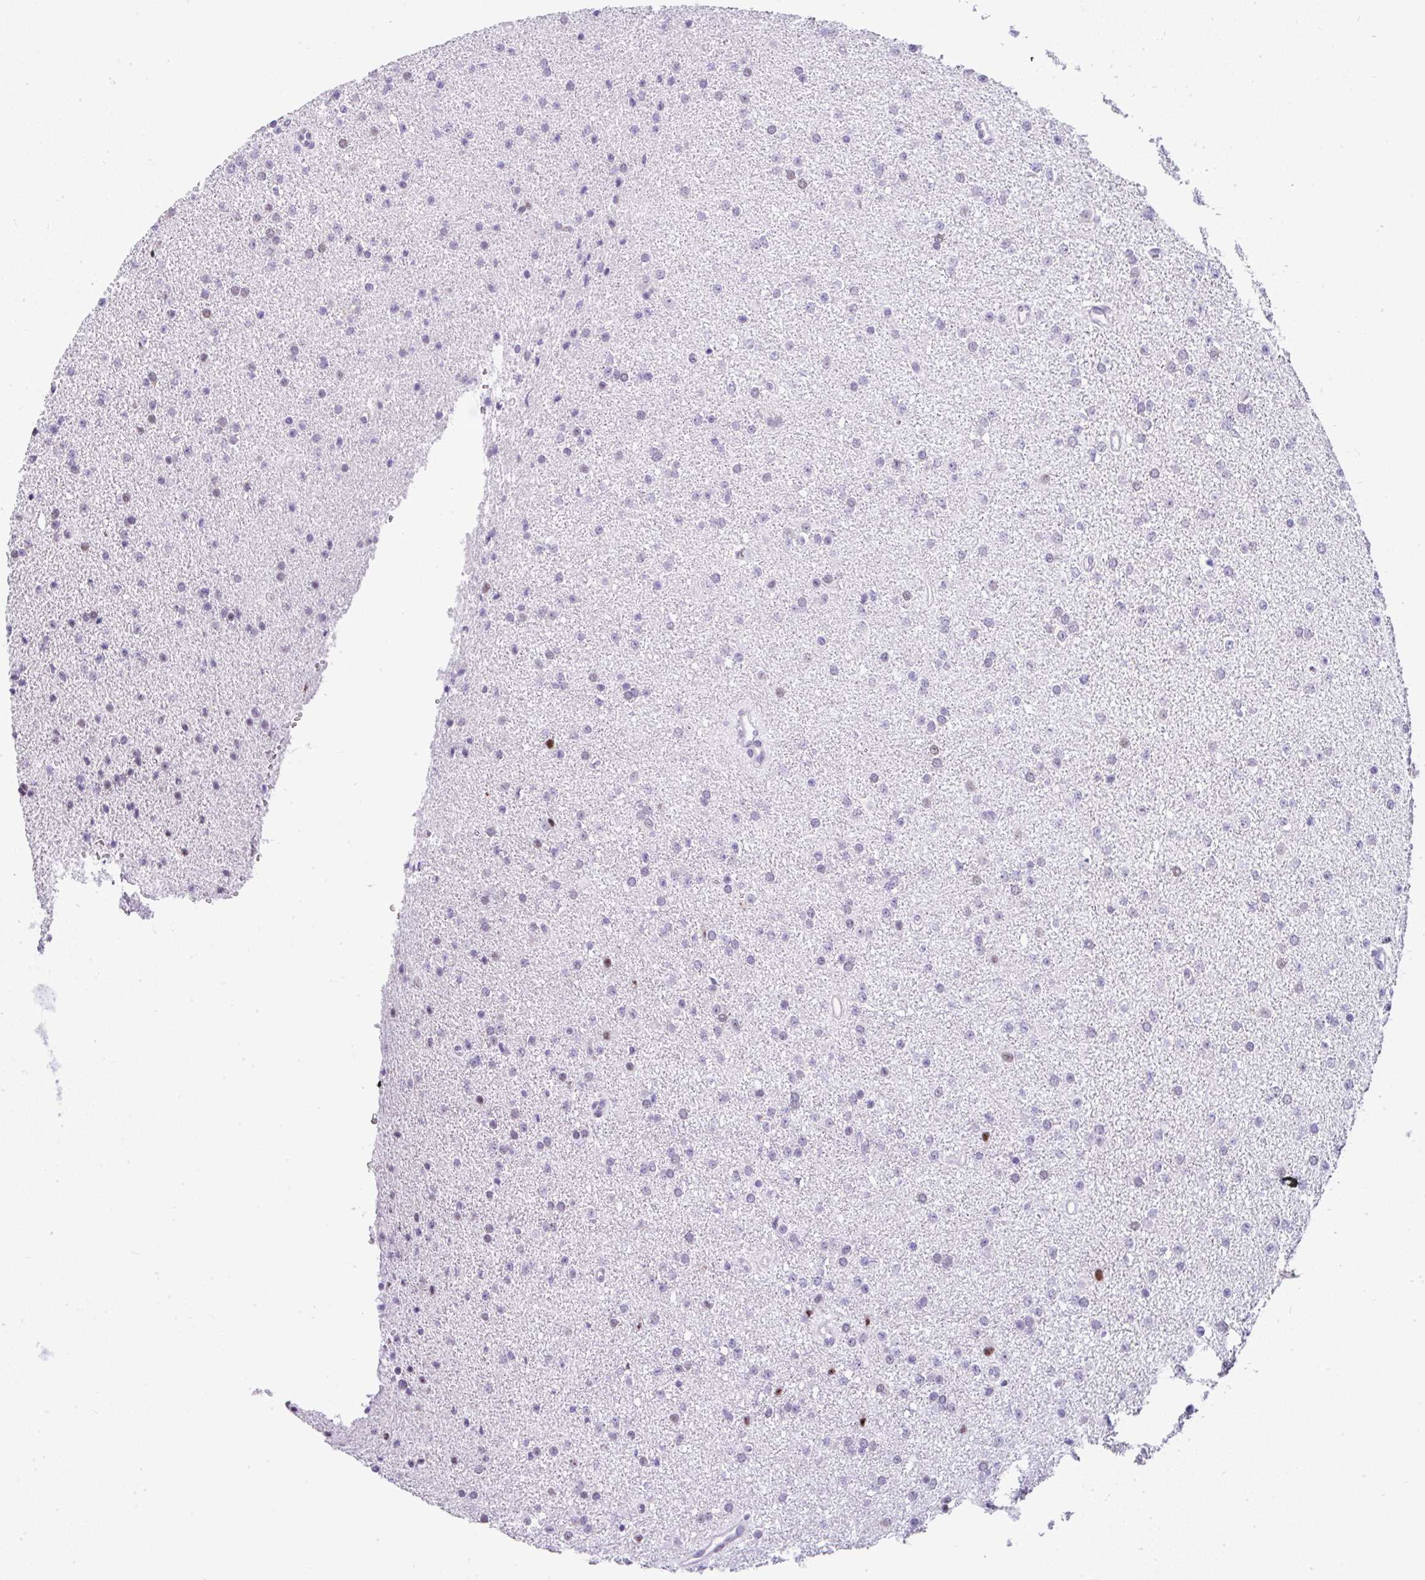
{"staining": {"intensity": "negative", "quantity": "none", "location": "none"}, "tissue": "glioma", "cell_type": "Tumor cells", "image_type": "cancer", "snomed": [{"axis": "morphology", "description": "Glioma, malignant, Low grade"}, {"axis": "topography", "description": "Brain"}], "caption": "The micrograph shows no significant staining in tumor cells of glioma.", "gene": "NR1D2", "patient": {"sex": "female", "age": 34}}